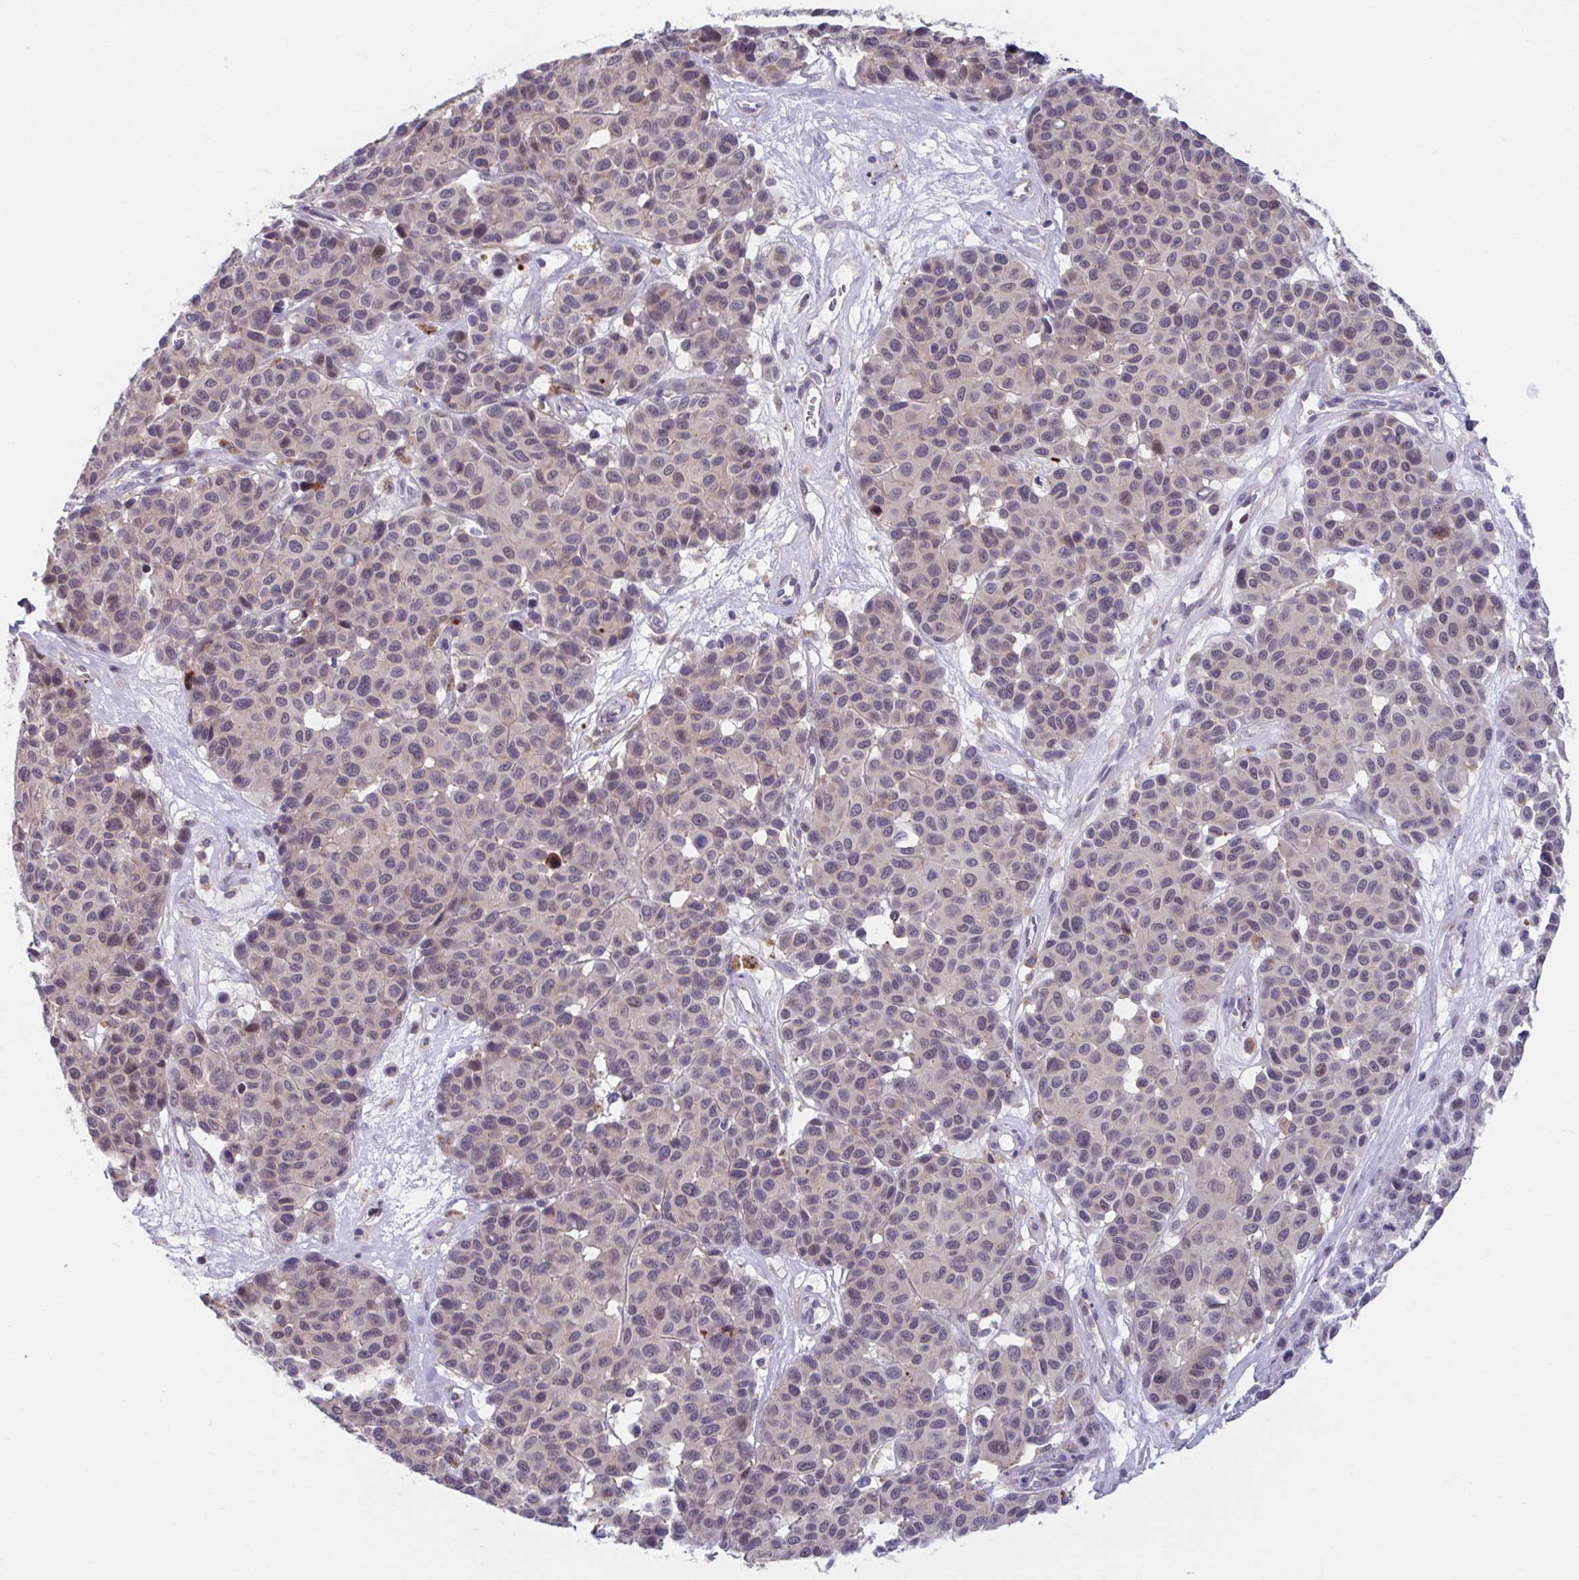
{"staining": {"intensity": "negative", "quantity": "none", "location": "none"}, "tissue": "melanoma", "cell_type": "Tumor cells", "image_type": "cancer", "snomed": [{"axis": "morphology", "description": "Malignant melanoma, NOS"}, {"axis": "topography", "description": "Skin"}], "caption": "Melanoma was stained to show a protein in brown. There is no significant positivity in tumor cells.", "gene": "ADAT3", "patient": {"sex": "female", "age": 66}}